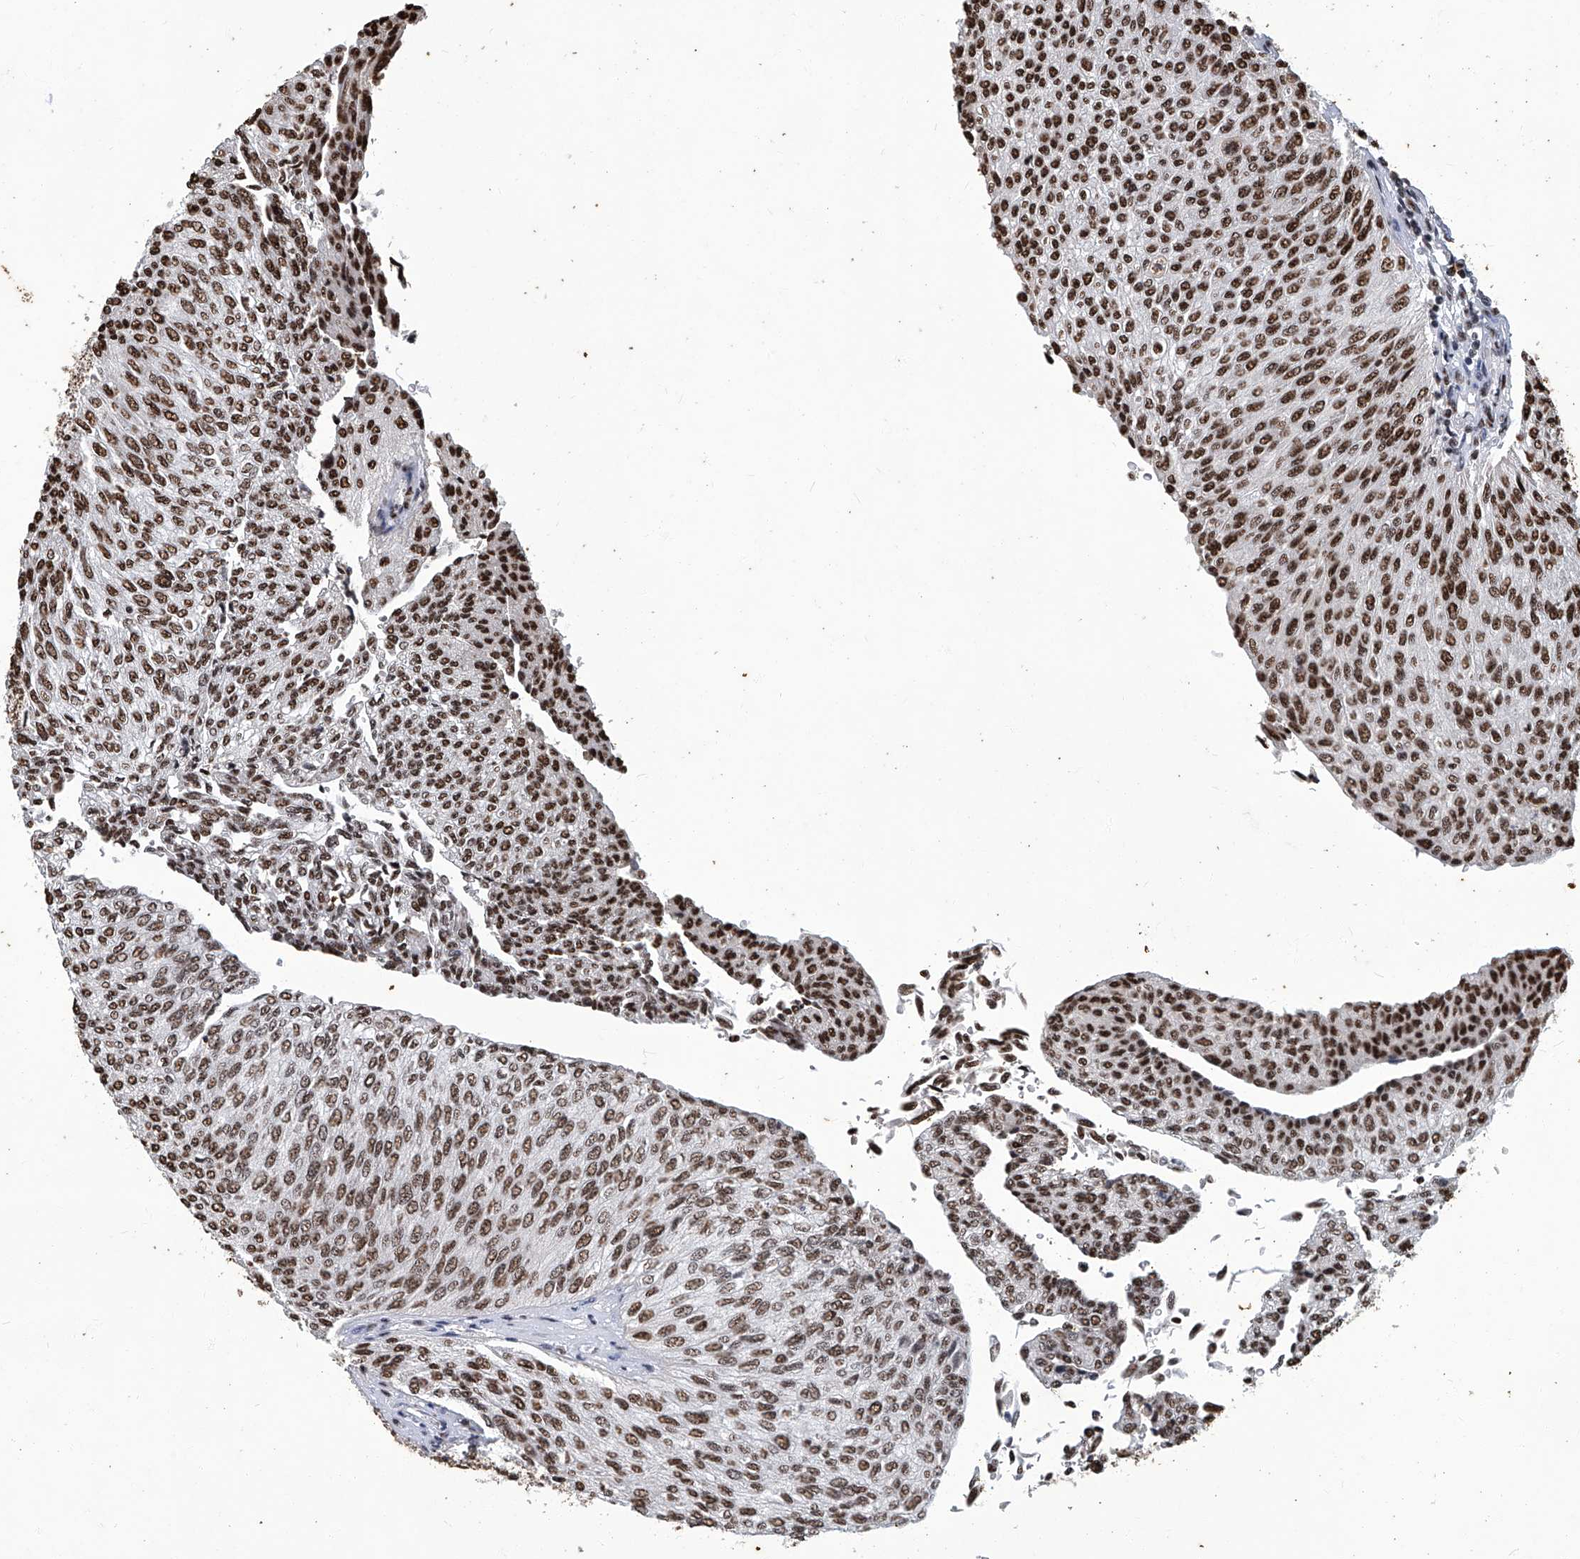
{"staining": {"intensity": "moderate", "quantity": ">75%", "location": "nuclear"}, "tissue": "urothelial cancer", "cell_type": "Tumor cells", "image_type": "cancer", "snomed": [{"axis": "morphology", "description": "Urothelial carcinoma, Low grade"}, {"axis": "topography", "description": "Urinary bladder"}], "caption": "Immunohistochemistry (IHC) of urothelial cancer demonstrates medium levels of moderate nuclear positivity in about >75% of tumor cells.", "gene": "HBP1", "patient": {"sex": "female", "age": 79}}